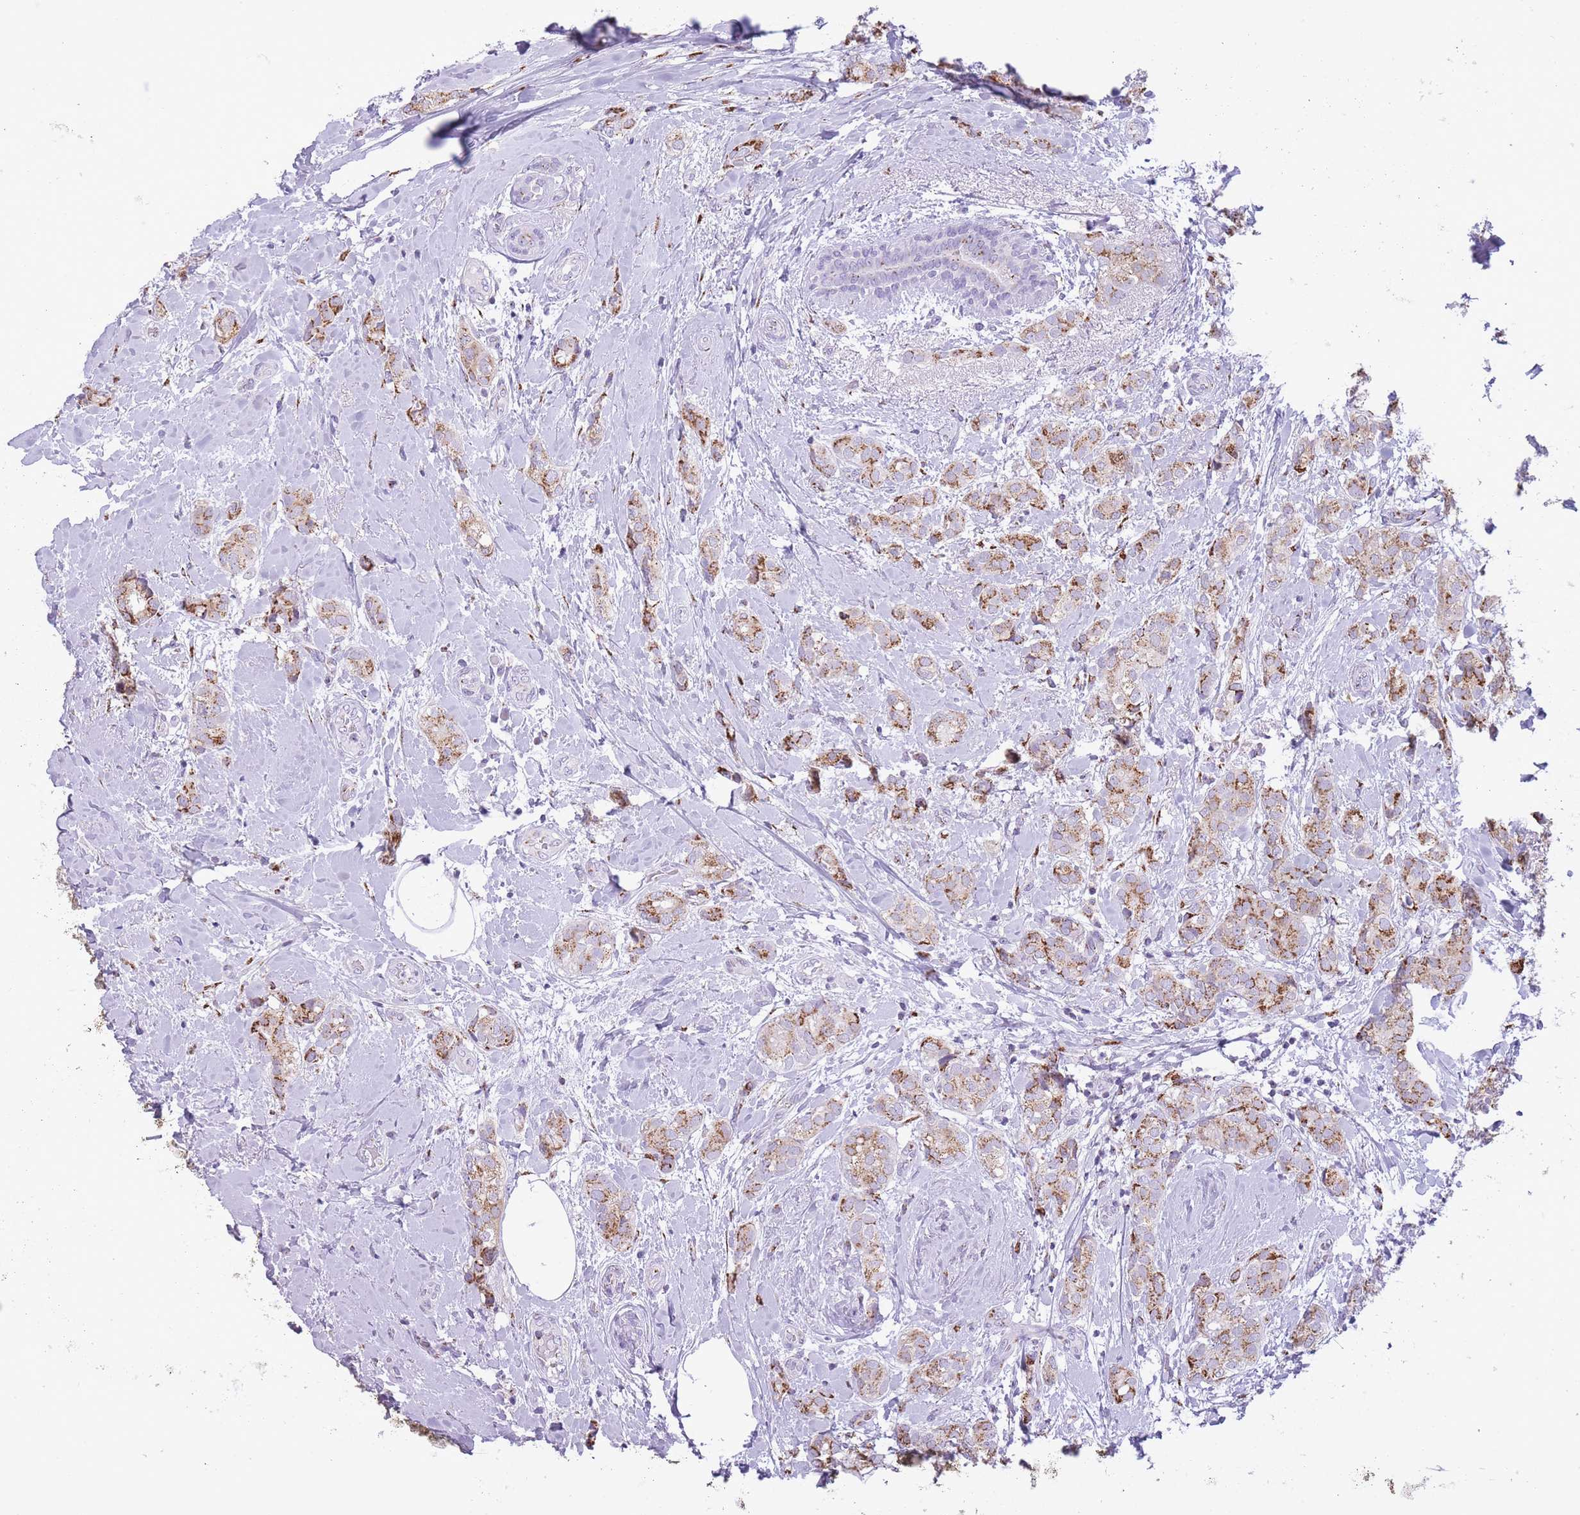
{"staining": {"intensity": "moderate", "quantity": ">75%", "location": "cytoplasmic/membranous"}, "tissue": "breast cancer", "cell_type": "Tumor cells", "image_type": "cancer", "snomed": [{"axis": "morphology", "description": "Duct carcinoma"}, {"axis": "topography", "description": "Breast"}], "caption": "Breast cancer (infiltrating ductal carcinoma) was stained to show a protein in brown. There is medium levels of moderate cytoplasmic/membranous expression in approximately >75% of tumor cells. (Brightfield microscopy of DAB IHC at high magnification).", "gene": "B4GALT2", "patient": {"sex": "female", "age": 73}}